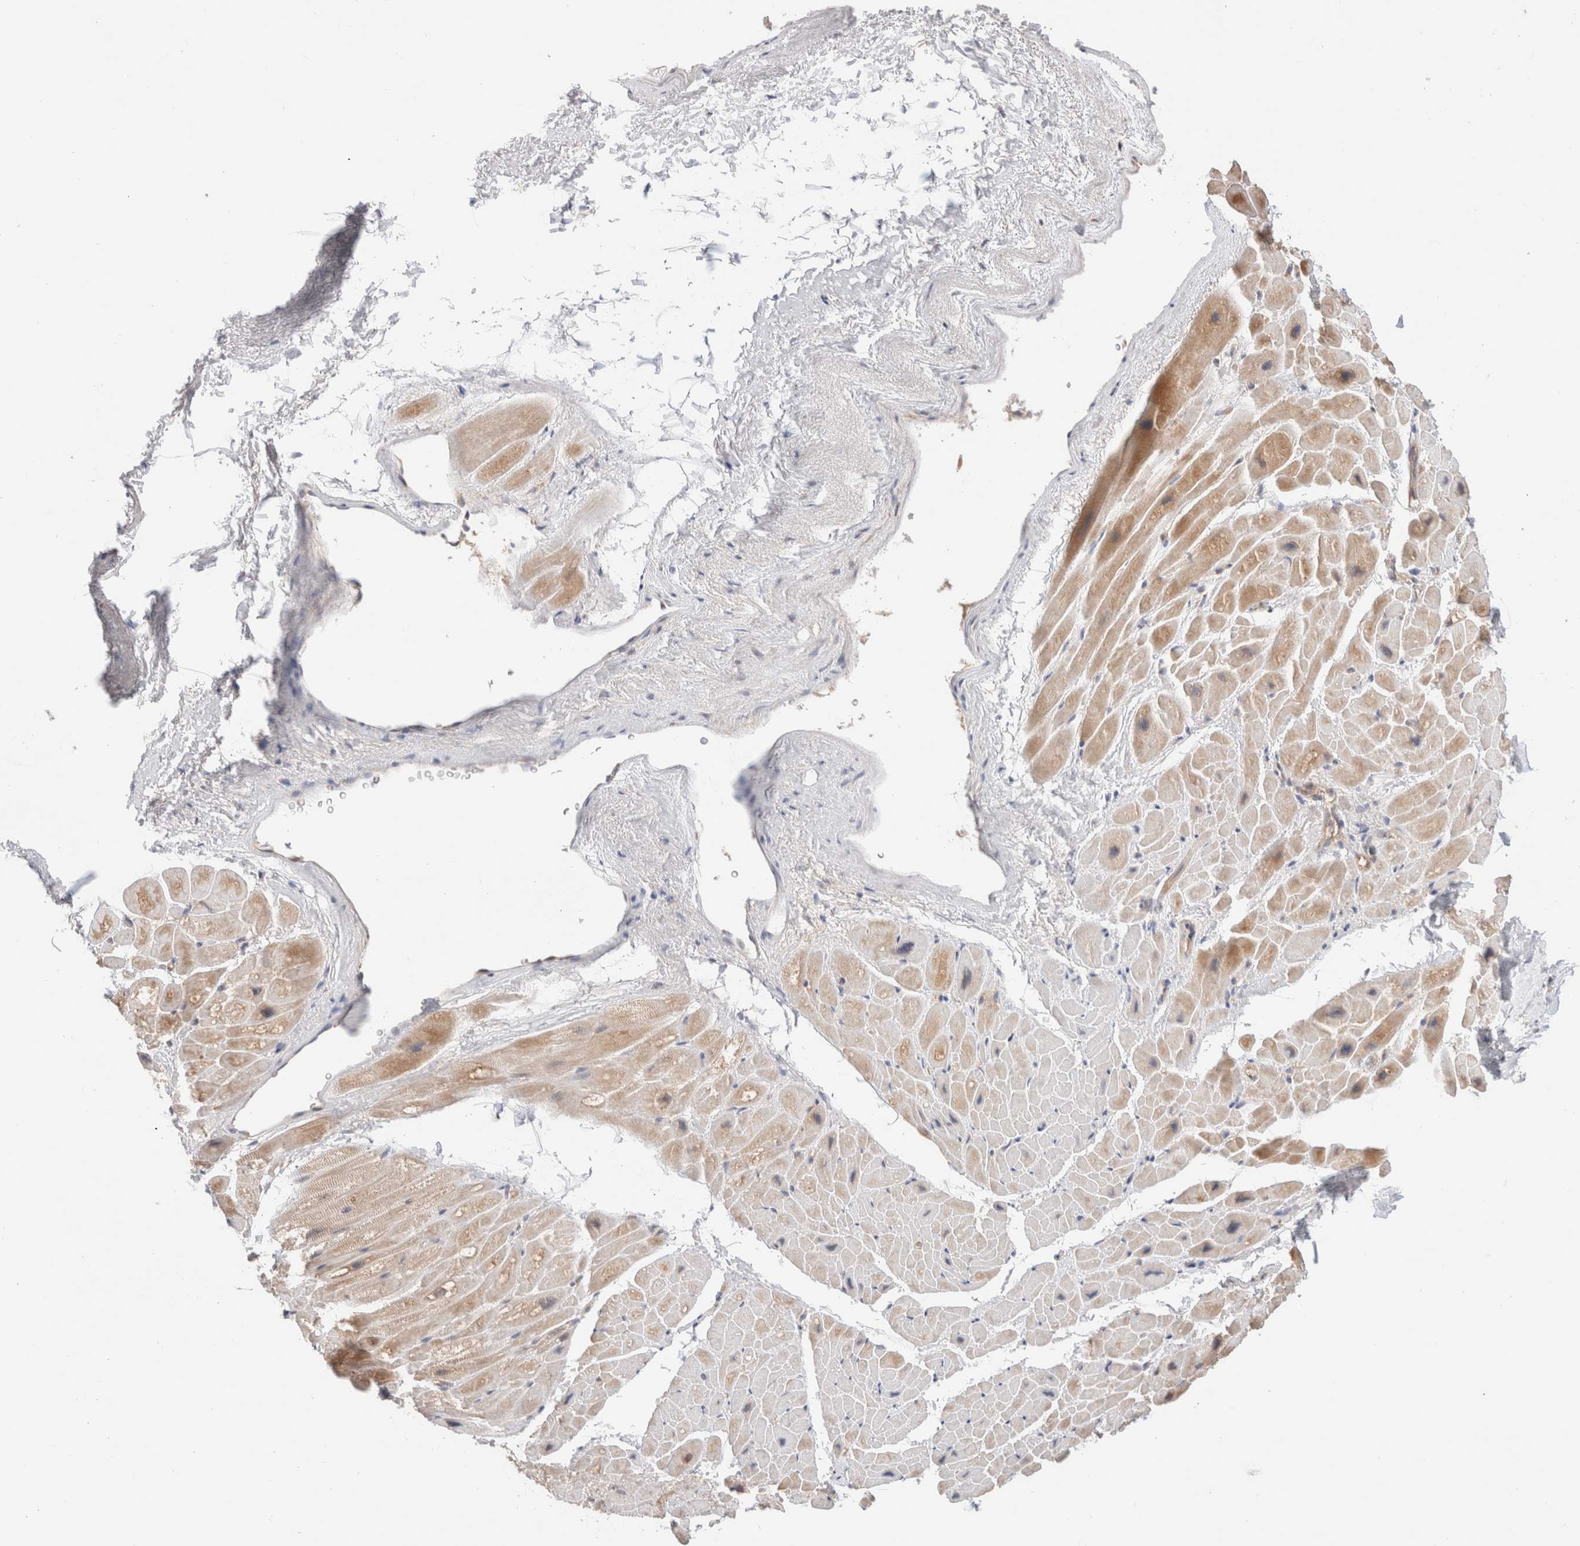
{"staining": {"intensity": "moderate", "quantity": "<25%", "location": "cytoplasmic/membranous"}, "tissue": "heart muscle", "cell_type": "Cardiomyocytes", "image_type": "normal", "snomed": [{"axis": "morphology", "description": "Normal tissue, NOS"}, {"axis": "topography", "description": "Heart"}], "caption": "A brown stain labels moderate cytoplasmic/membranous expression of a protein in cardiomyocytes of benign heart muscle. The protein is shown in brown color, while the nuclei are stained blue.", "gene": "XKR4", "patient": {"sex": "male", "age": 49}}